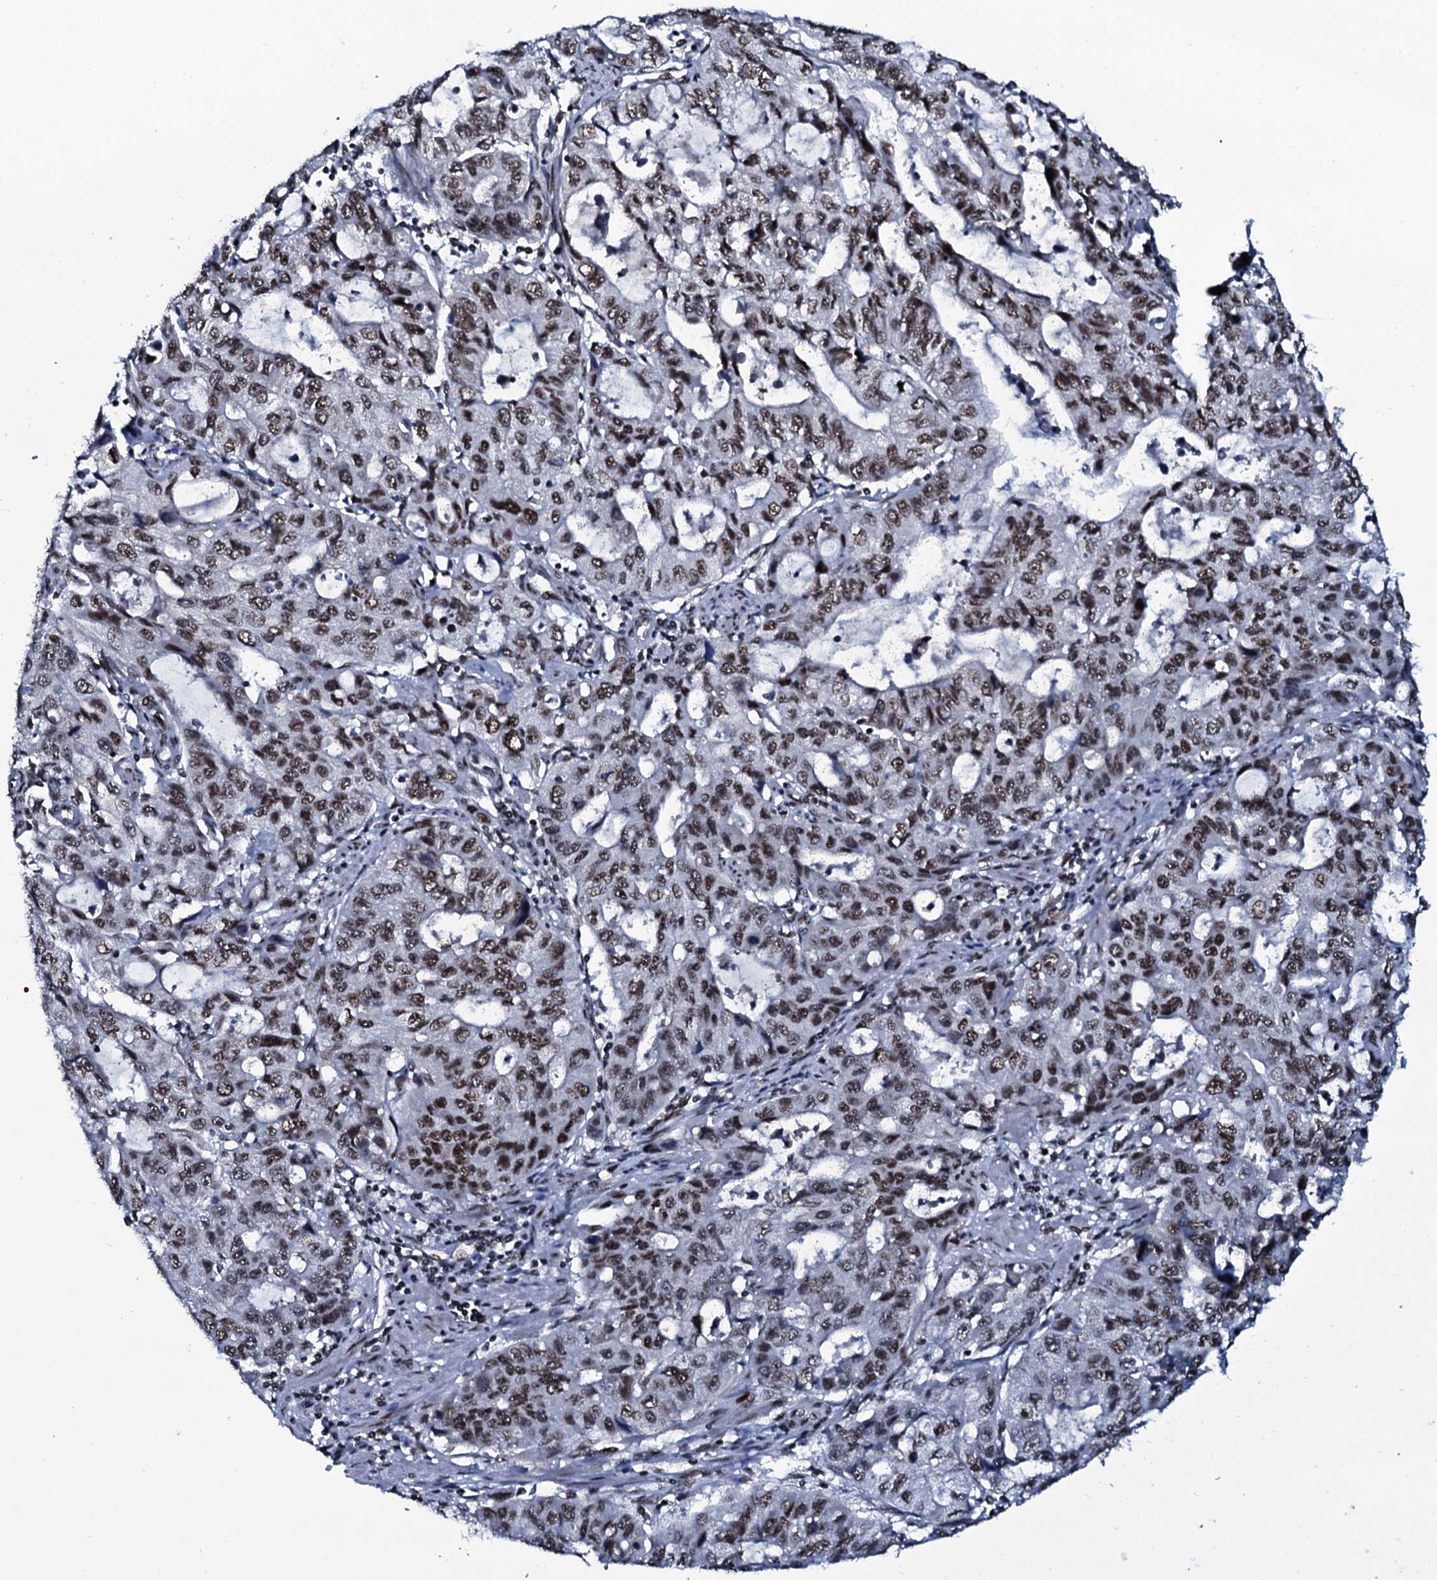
{"staining": {"intensity": "moderate", "quantity": ">75%", "location": "nuclear"}, "tissue": "stomach cancer", "cell_type": "Tumor cells", "image_type": "cancer", "snomed": [{"axis": "morphology", "description": "Adenocarcinoma, NOS"}, {"axis": "topography", "description": "Stomach, upper"}], "caption": "Tumor cells display moderate nuclear expression in approximately >75% of cells in adenocarcinoma (stomach).", "gene": "ZMIZ2", "patient": {"sex": "female", "age": 52}}